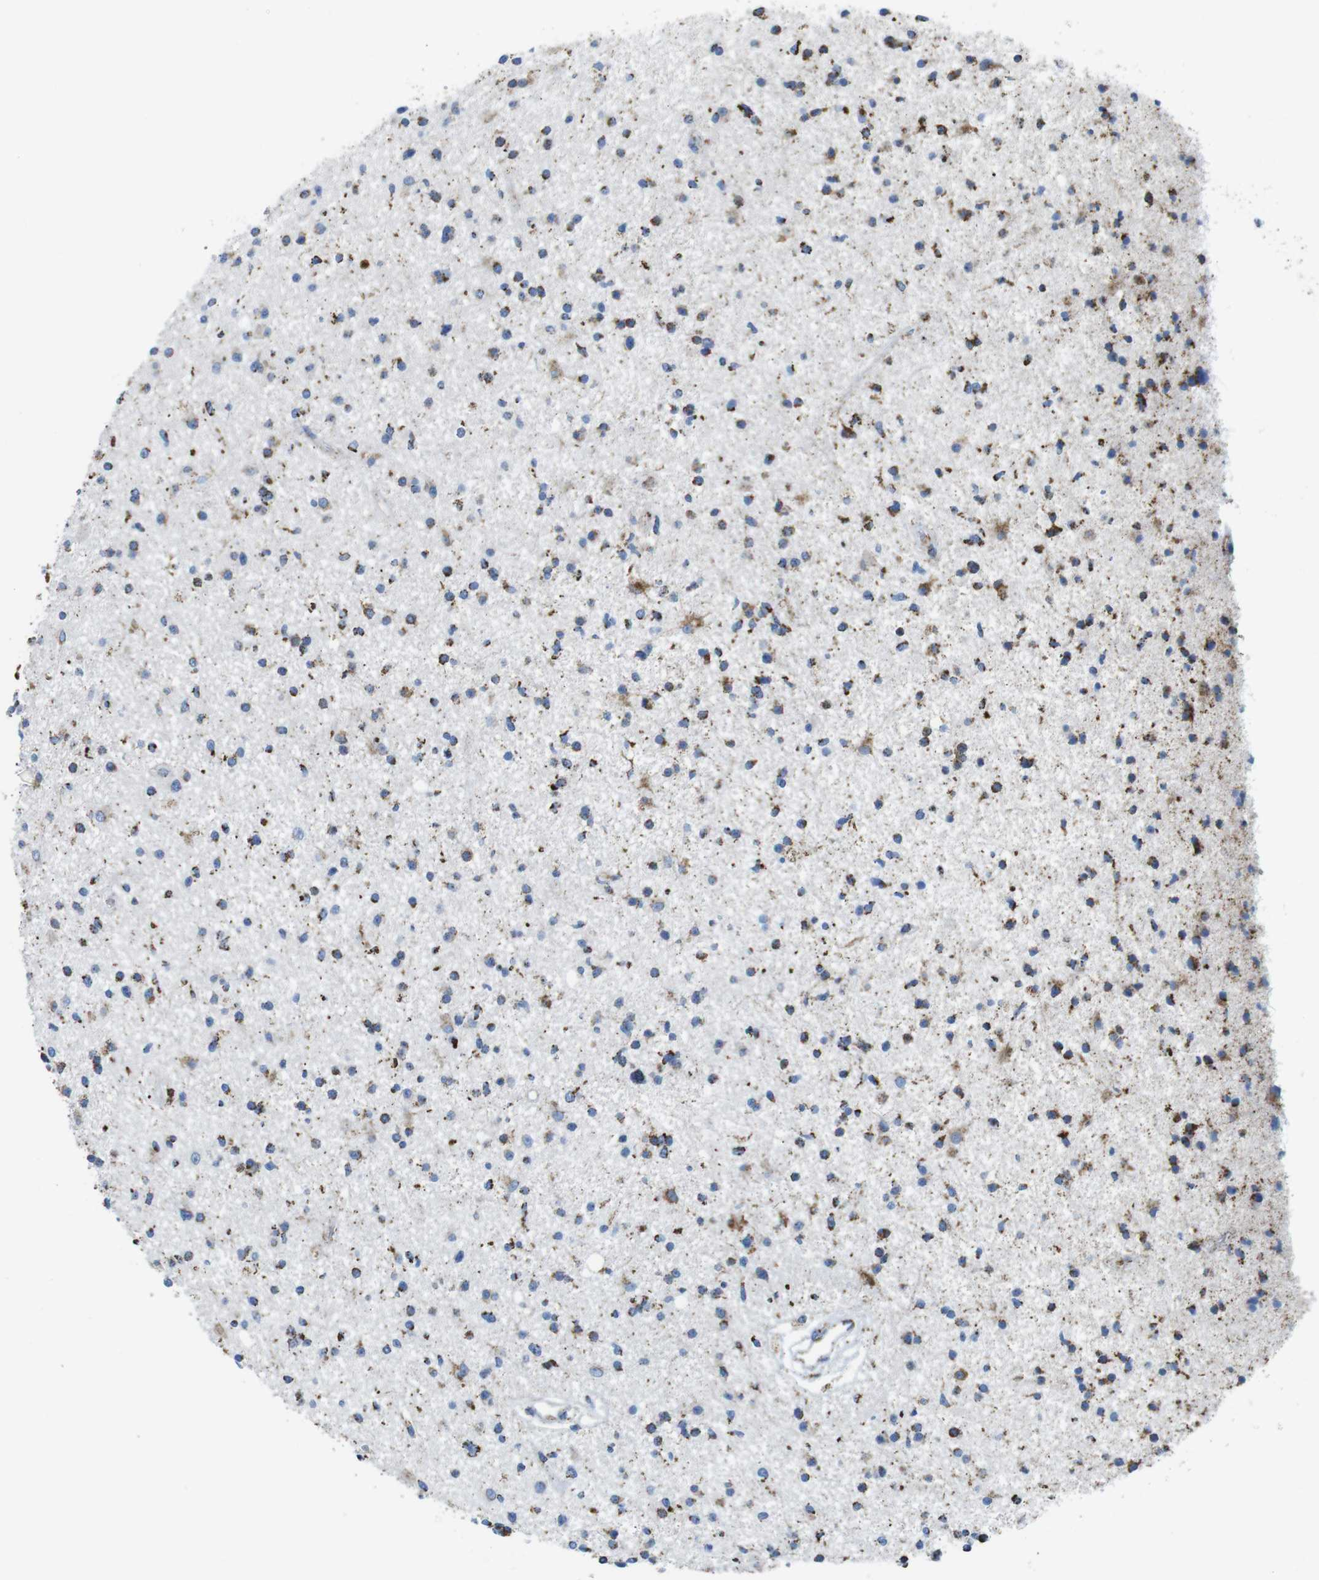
{"staining": {"intensity": "moderate", "quantity": ">75%", "location": "cytoplasmic/membranous"}, "tissue": "glioma", "cell_type": "Tumor cells", "image_type": "cancer", "snomed": [{"axis": "morphology", "description": "Glioma, malignant, High grade"}, {"axis": "topography", "description": "Brain"}], "caption": "Moderate cytoplasmic/membranous staining is present in about >75% of tumor cells in glioma. Nuclei are stained in blue.", "gene": "ATP5PO", "patient": {"sex": "male", "age": 33}}